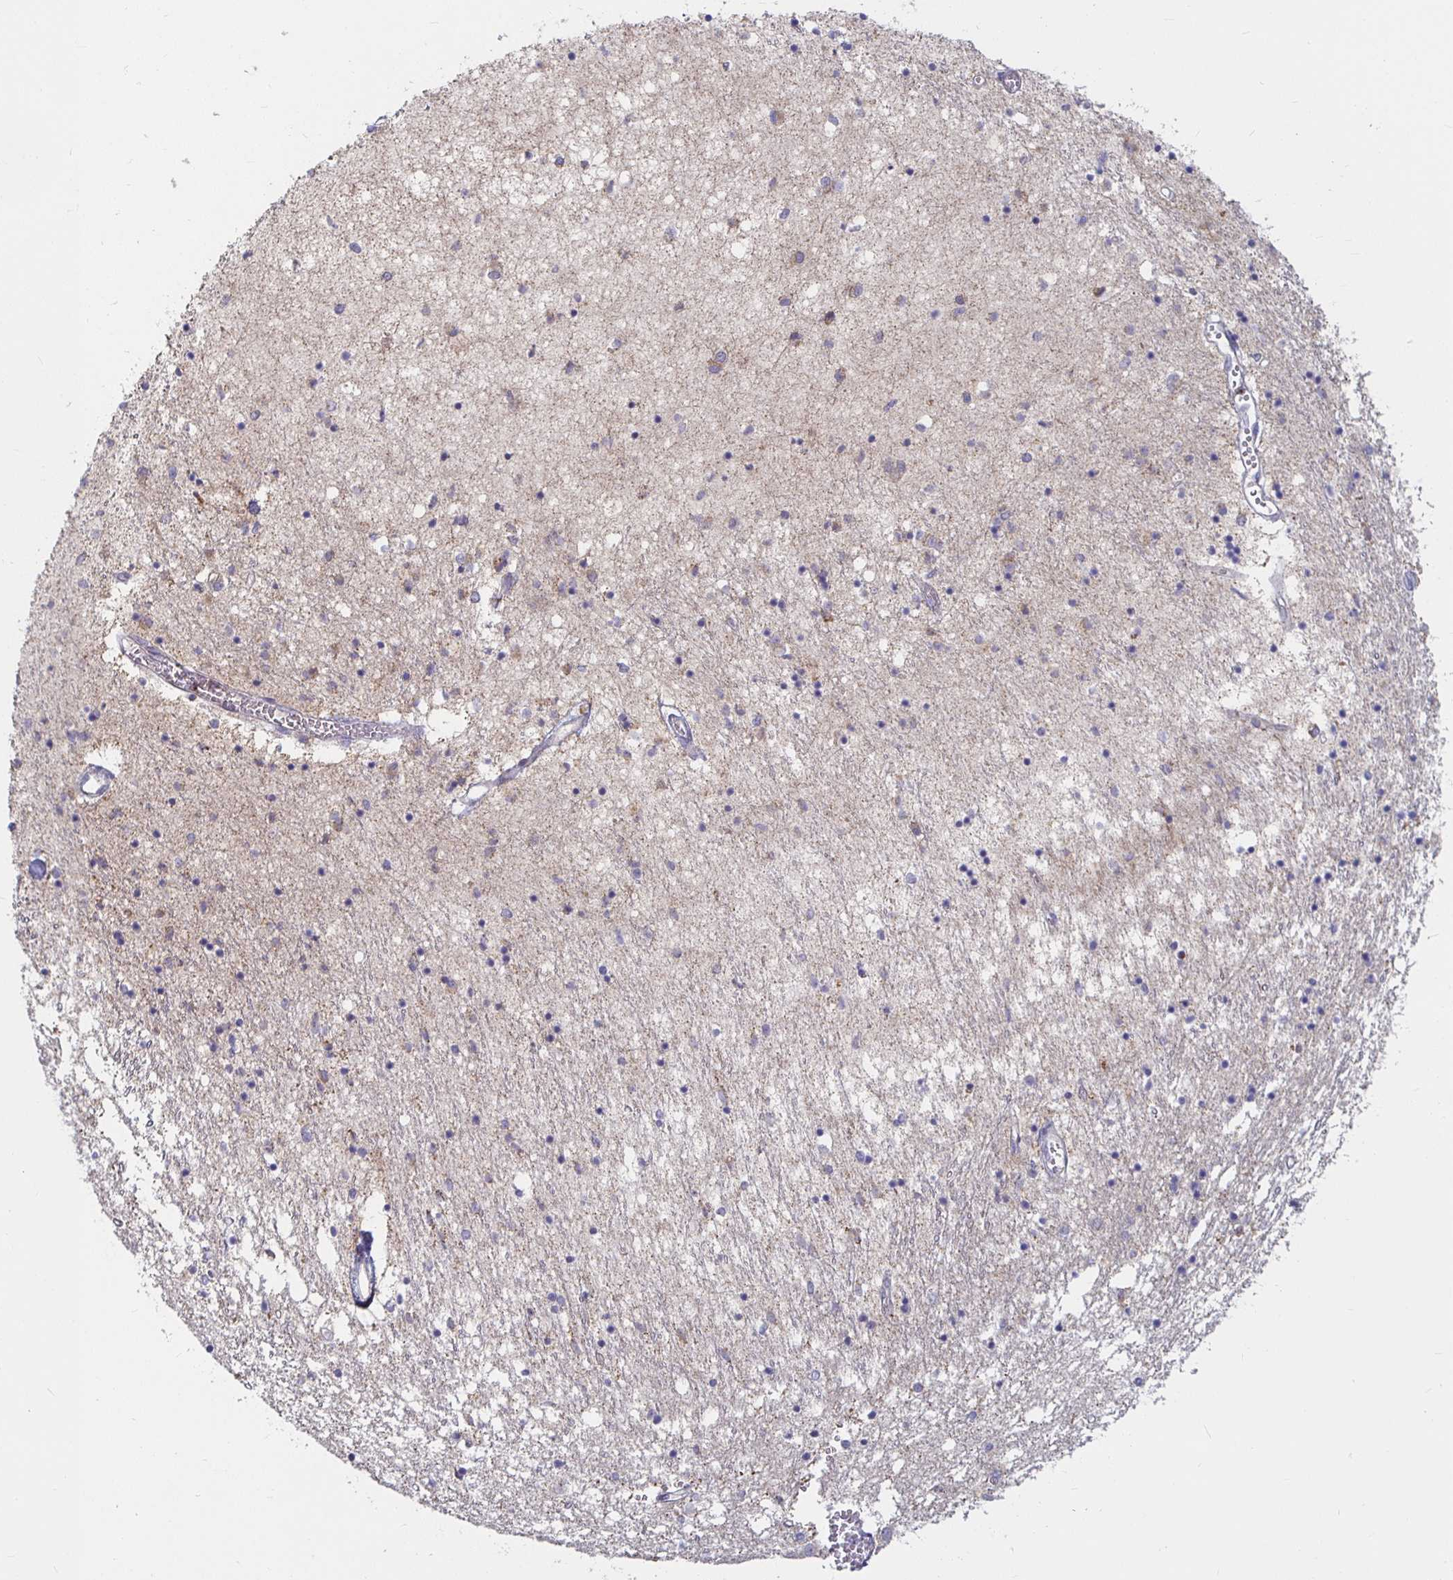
{"staining": {"intensity": "negative", "quantity": "none", "location": "none"}, "tissue": "caudate", "cell_type": "Glial cells", "image_type": "normal", "snomed": [{"axis": "morphology", "description": "Normal tissue, NOS"}, {"axis": "topography", "description": "Lateral ventricle wall"}], "caption": "The image exhibits no significant positivity in glial cells of caudate.", "gene": "RNF144B", "patient": {"sex": "male", "age": 70}}